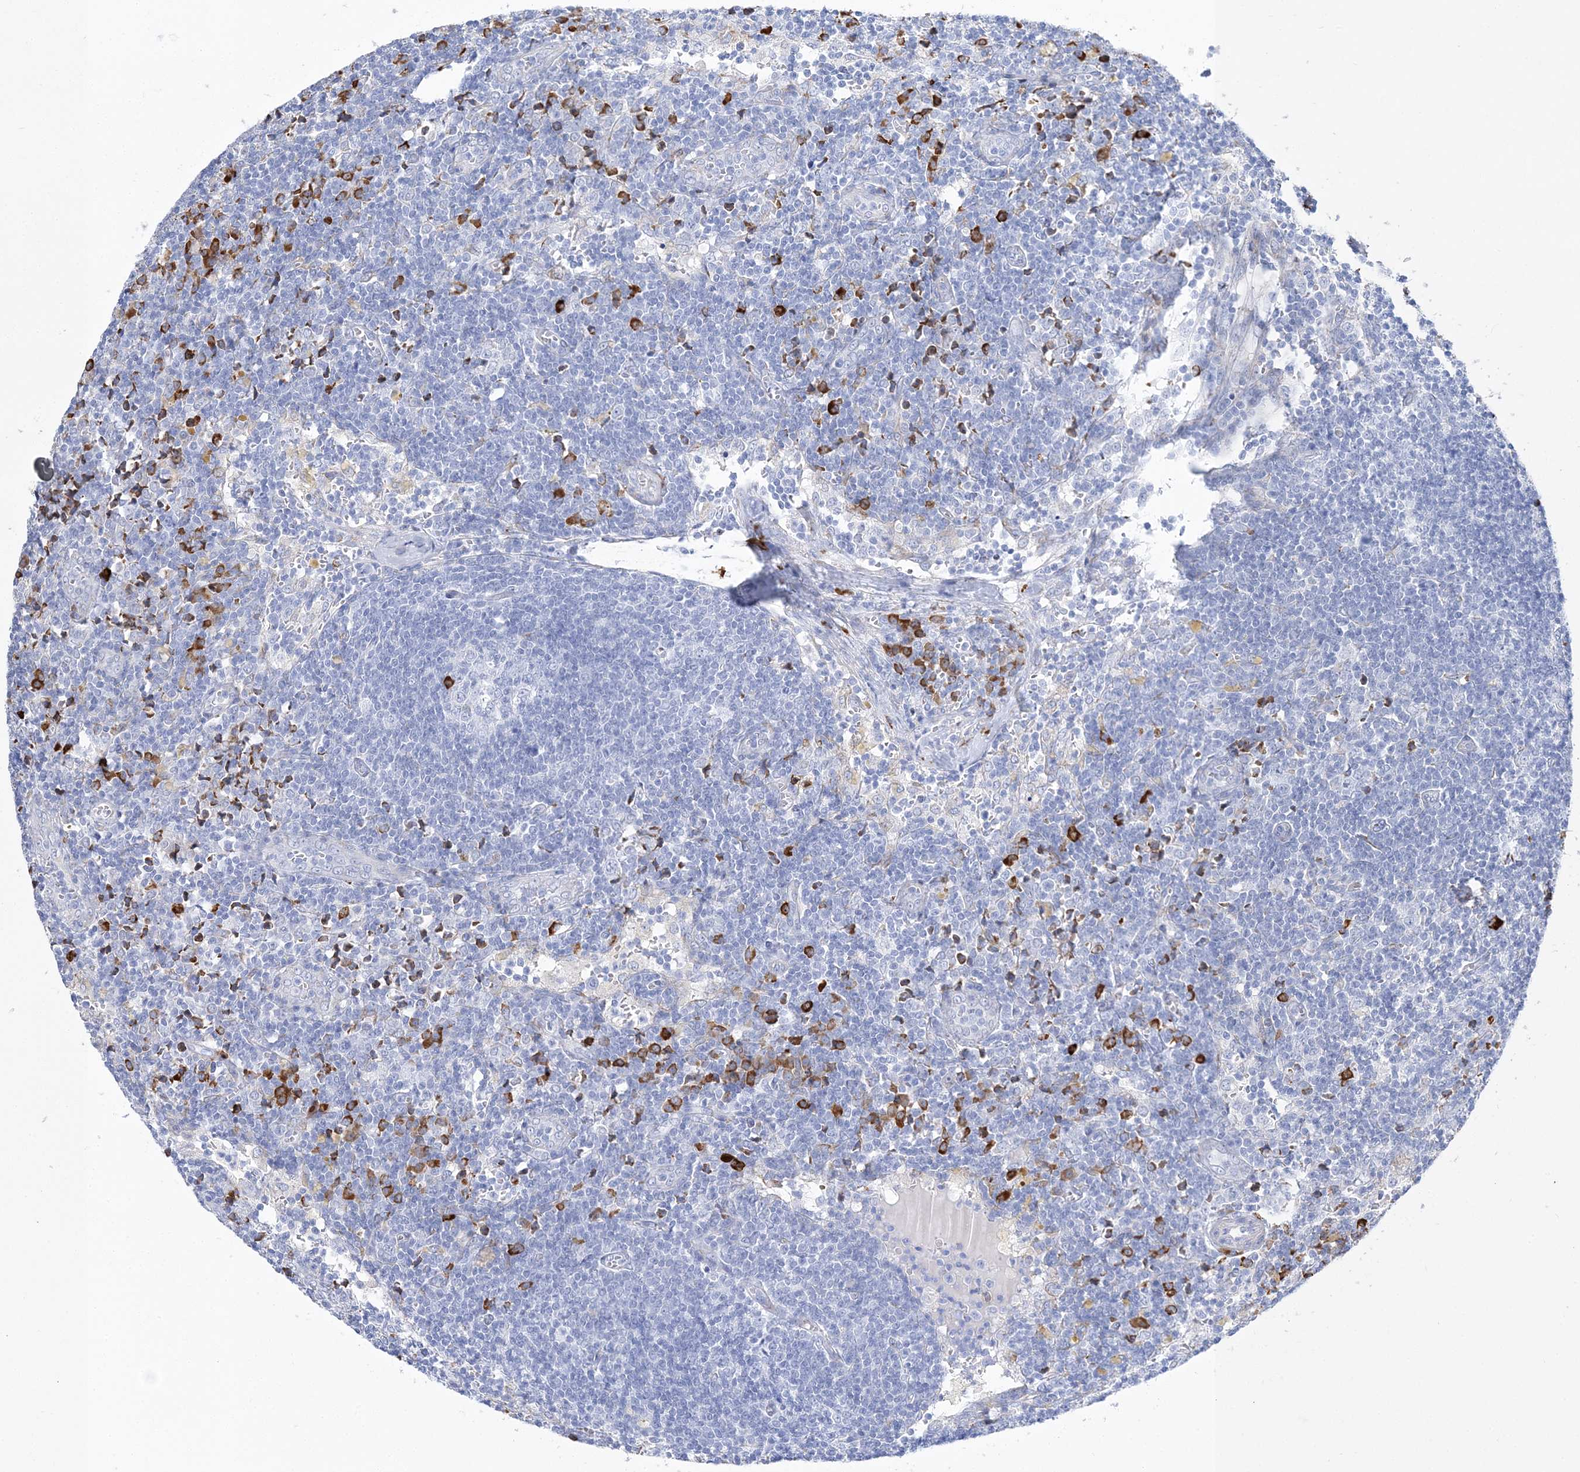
{"staining": {"intensity": "strong", "quantity": "<25%", "location": "cytoplasmic/membranous"}, "tissue": "lymph node", "cell_type": "Germinal center cells", "image_type": "normal", "snomed": [{"axis": "morphology", "description": "Normal tissue, NOS"}, {"axis": "morphology", "description": "Squamous cell carcinoma, metastatic, NOS"}, {"axis": "topography", "description": "Lymph node"}], "caption": "A photomicrograph showing strong cytoplasmic/membranous staining in about <25% of germinal center cells in normal lymph node, as visualized by brown immunohistochemical staining.", "gene": "TSPYL6", "patient": {"sex": "male", "age": 73}}